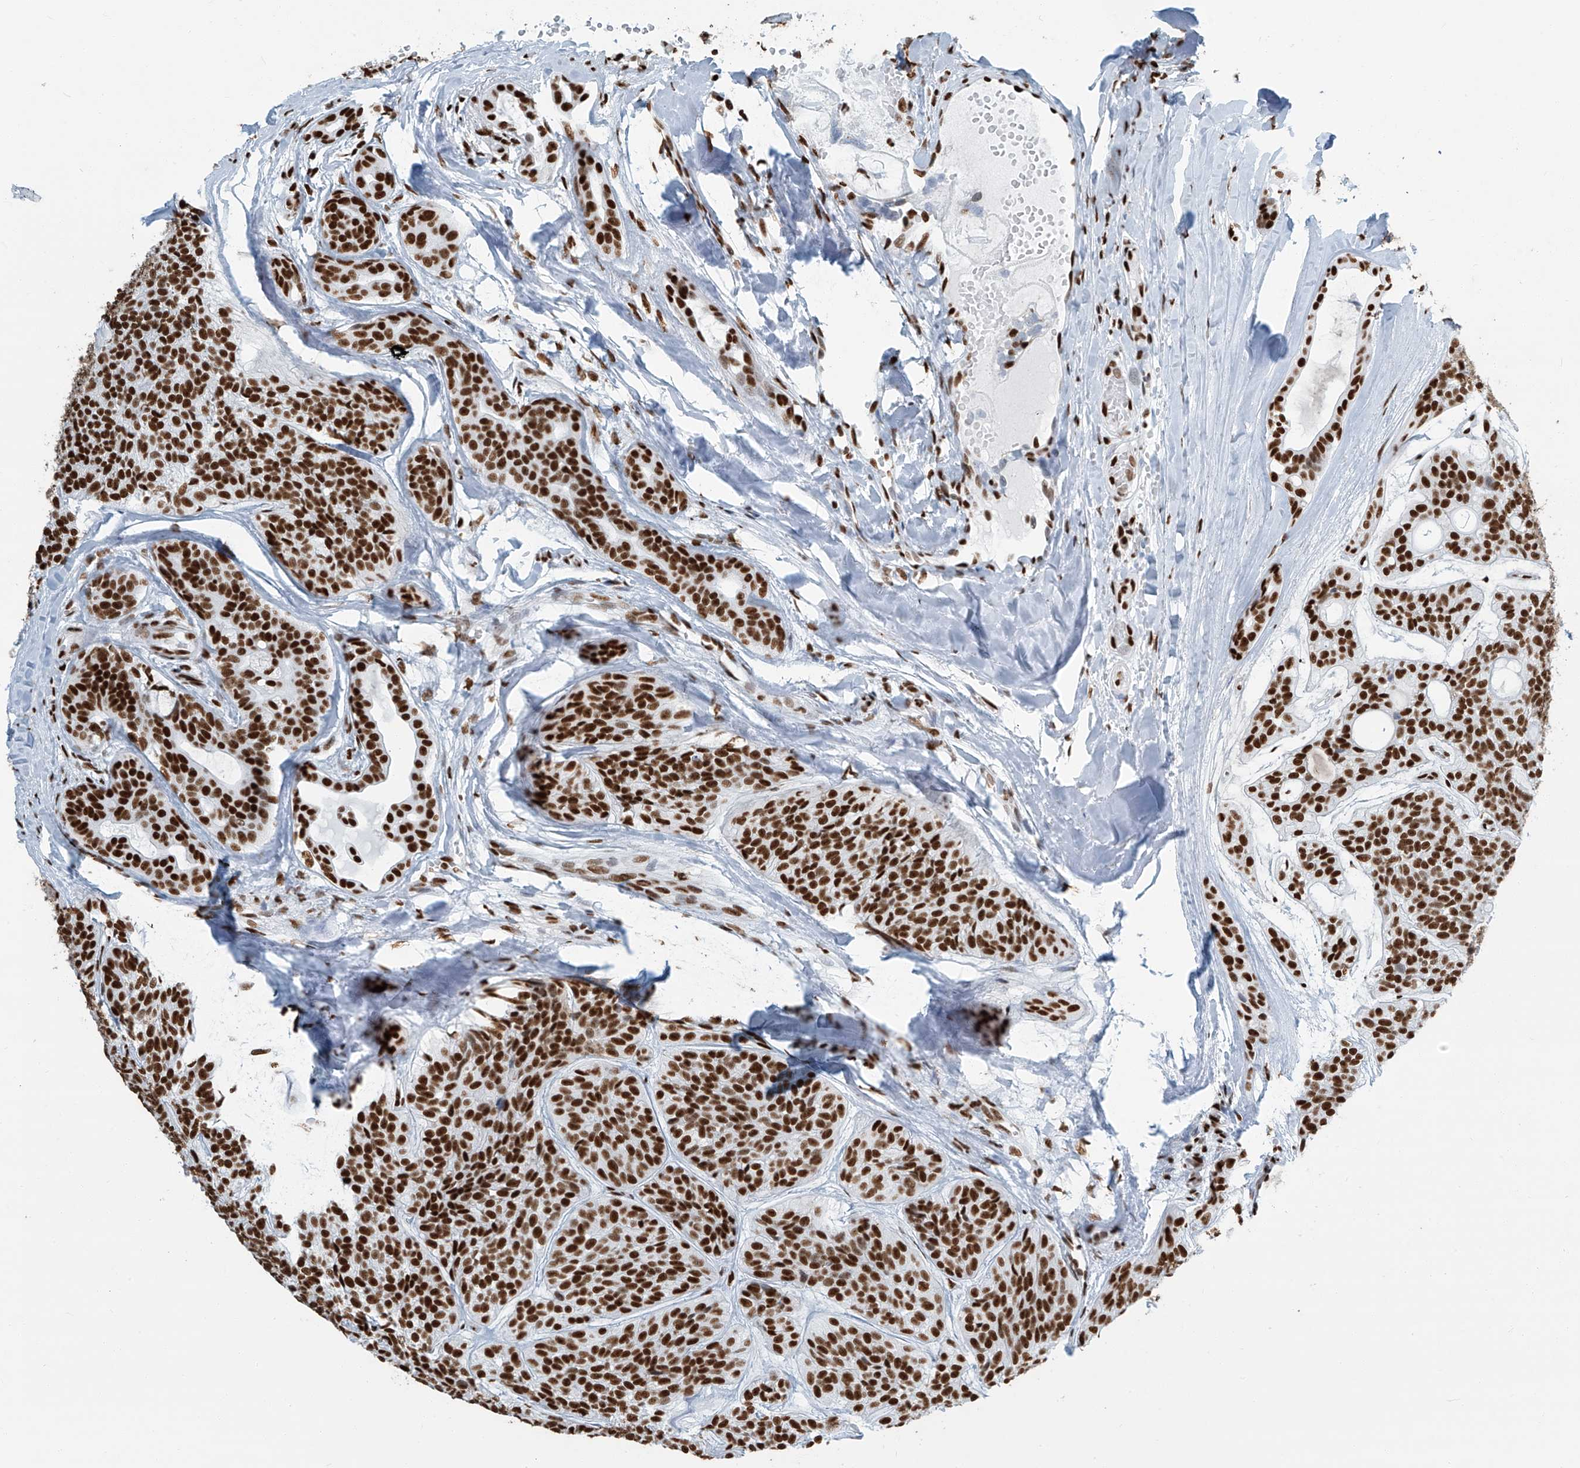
{"staining": {"intensity": "strong", "quantity": ">75%", "location": "nuclear"}, "tissue": "head and neck cancer", "cell_type": "Tumor cells", "image_type": "cancer", "snomed": [{"axis": "morphology", "description": "Adenocarcinoma, NOS"}, {"axis": "topography", "description": "Head-Neck"}], "caption": "Strong nuclear expression for a protein is seen in about >75% of tumor cells of head and neck cancer using immunohistochemistry (IHC).", "gene": "SARNP", "patient": {"sex": "male", "age": 66}}